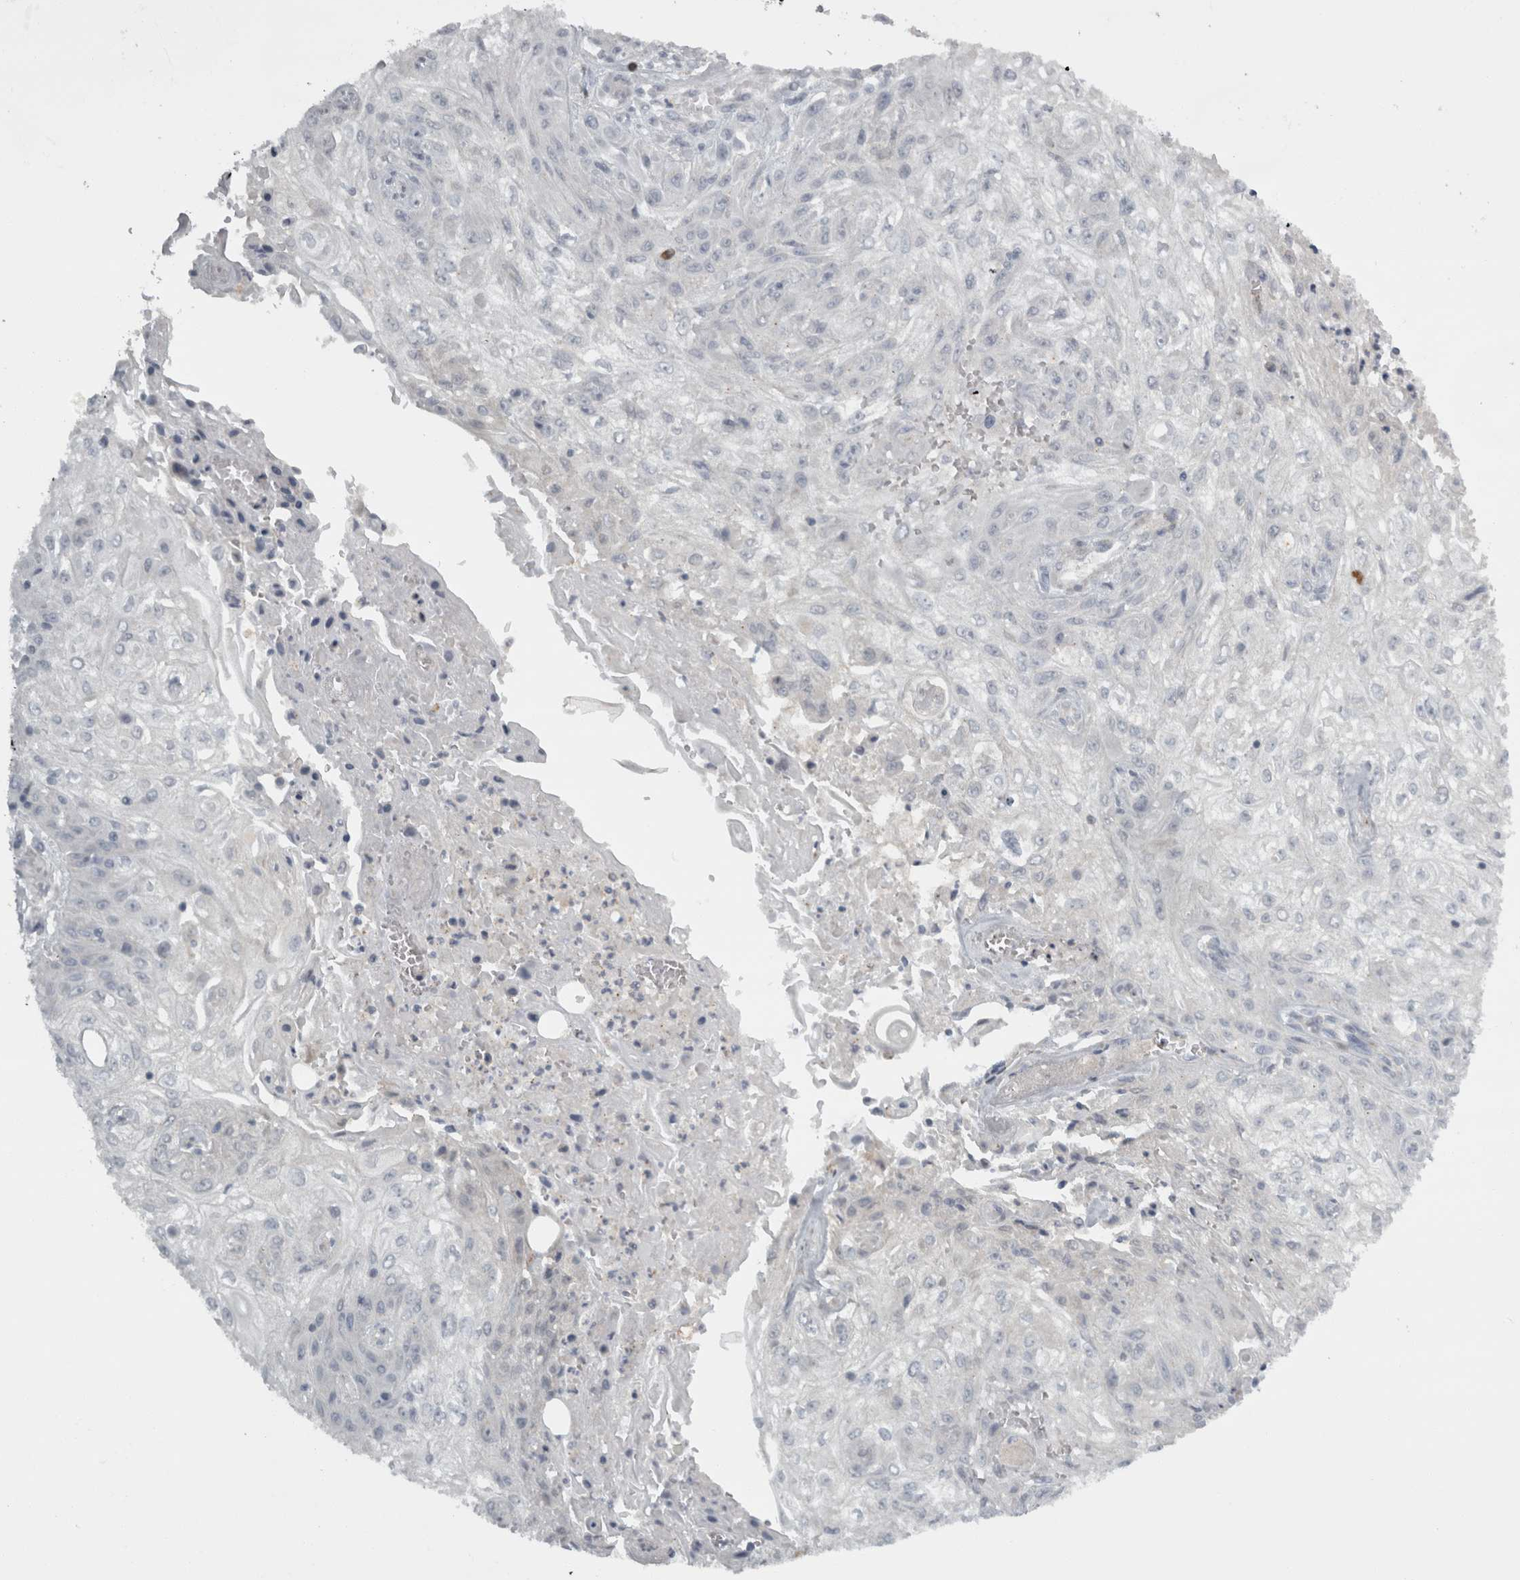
{"staining": {"intensity": "negative", "quantity": "none", "location": "none"}, "tissue": "skin cancer", "cell_type": "Tumor cells", "image_type": "cancer", "snomed": [{"axis": "morphology", "description": "Squamous cell carcinoma, NOS"}, {"axis": "morphology", "description": "Squamous cell carcinoma, metastatic, NOS"}, {"axis": "topography", "description": "Skin"}, {"axis": "topography", "description": "Lymph node"}], "caption": "The micrograph shows no staining of tumor cells in skin cancer. The staining is performed using DAB (3,3'-diaminobenzidine) brown chromogen with nuclei counter-stained in using hematoxylin.", "gene": "SLCO5A1", "patient": {"sex": "male", "age": 75}}